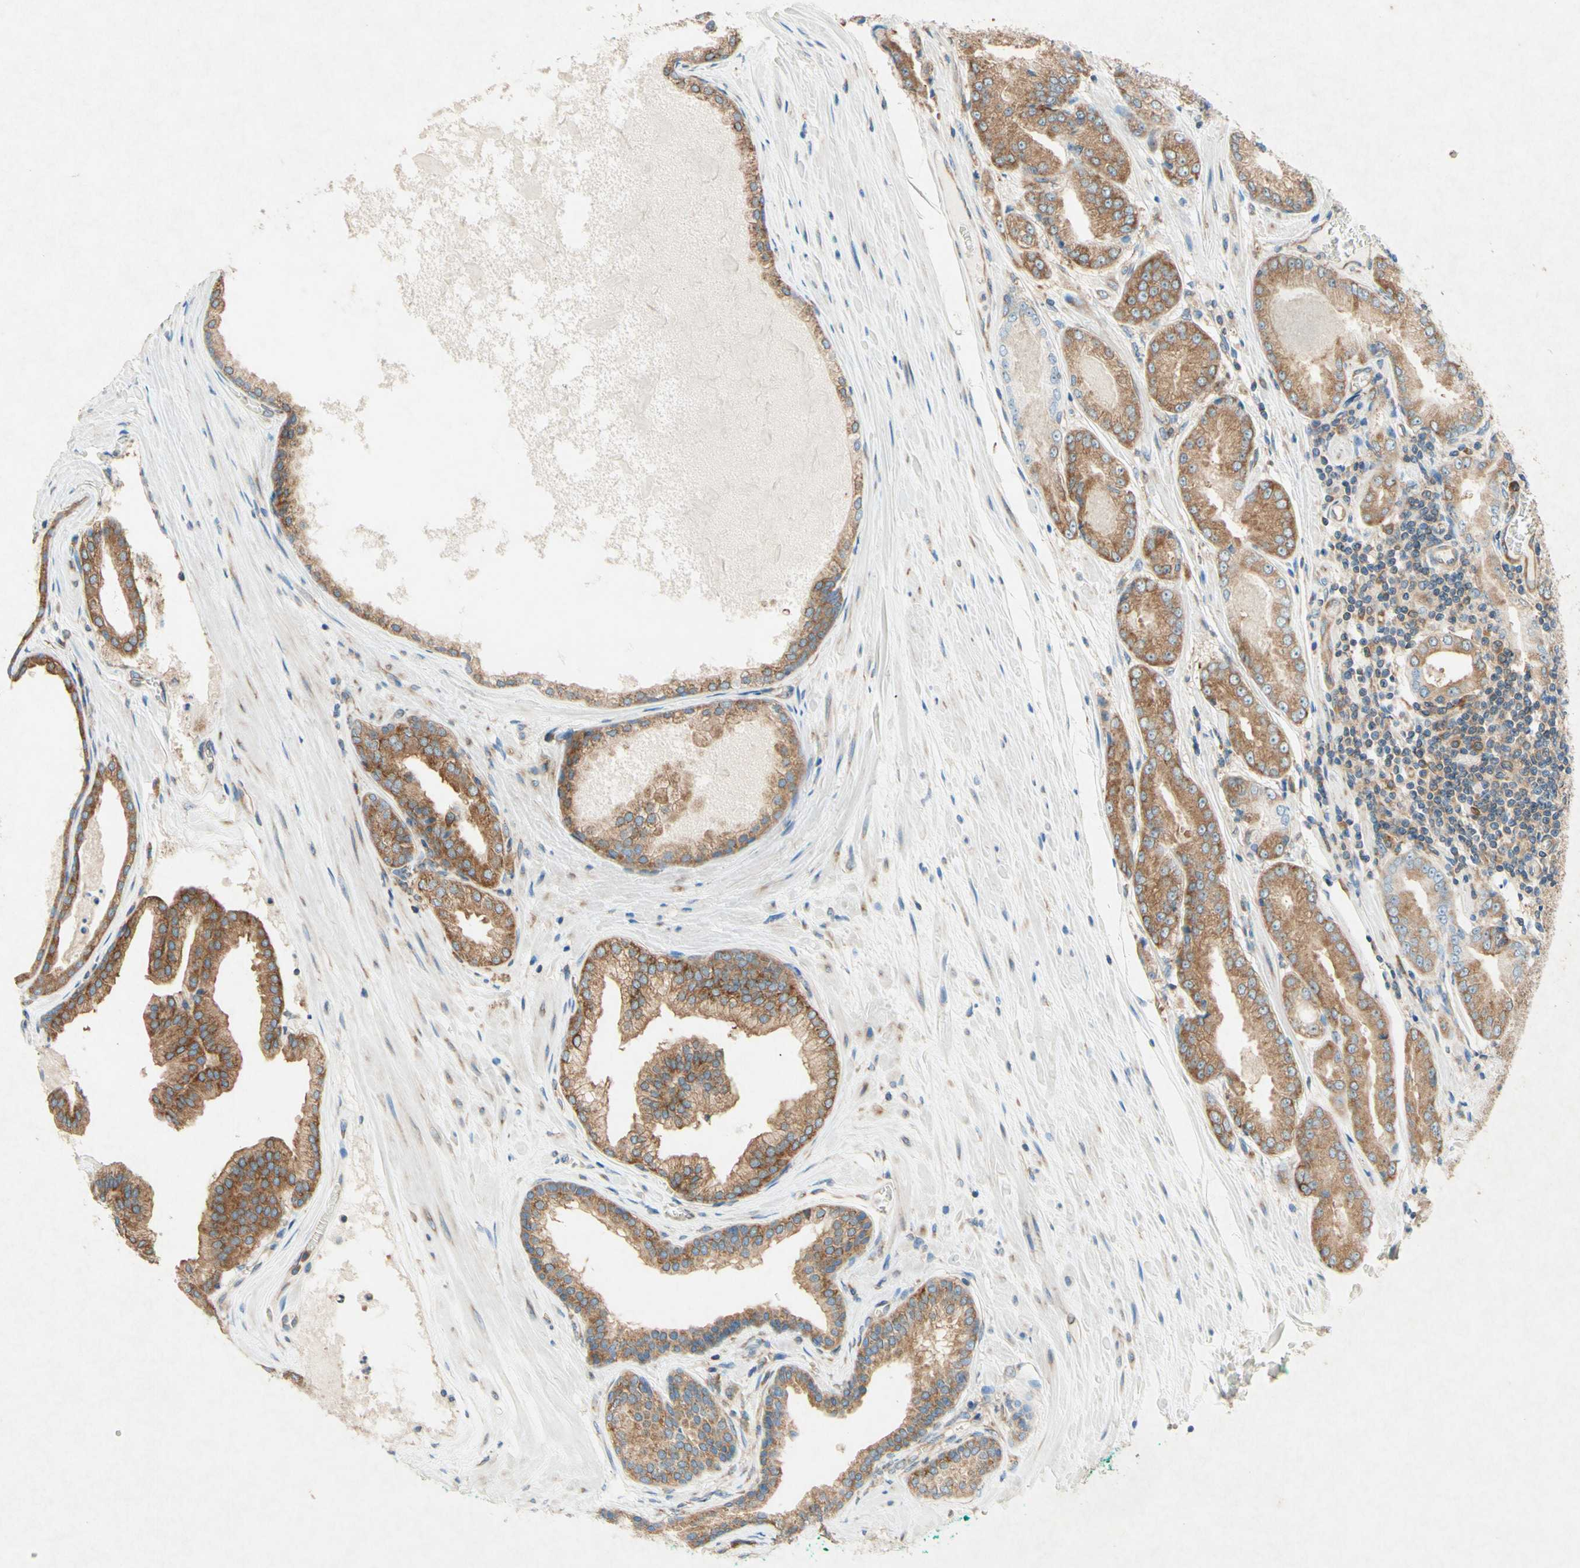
{"staining": {"intensity": "moderate", "quantity": "25%-75%", "location": "cytoplasmic/membranous"}, "tissue": "prostate cancer", "cell_type": "Tumor cells", "image_type": "cancer", "snomed": [{"axis": "morphology", "description": "Adenocarcinoma, High grade"}, {"axis": "topography", "description": "Prostate"}], "caption": "This photomicrograph demonstrates high-grade adenocarcinoma (prostate) stained with immunohistochemistry to label a protein in brown. The cytoplasmic/membranous of tumor cells show moderate positivity for the protein. Nuclei are counter-stained blue.", "gene": "PABPC1", "patient": {"sex": "male", "age": 59}}